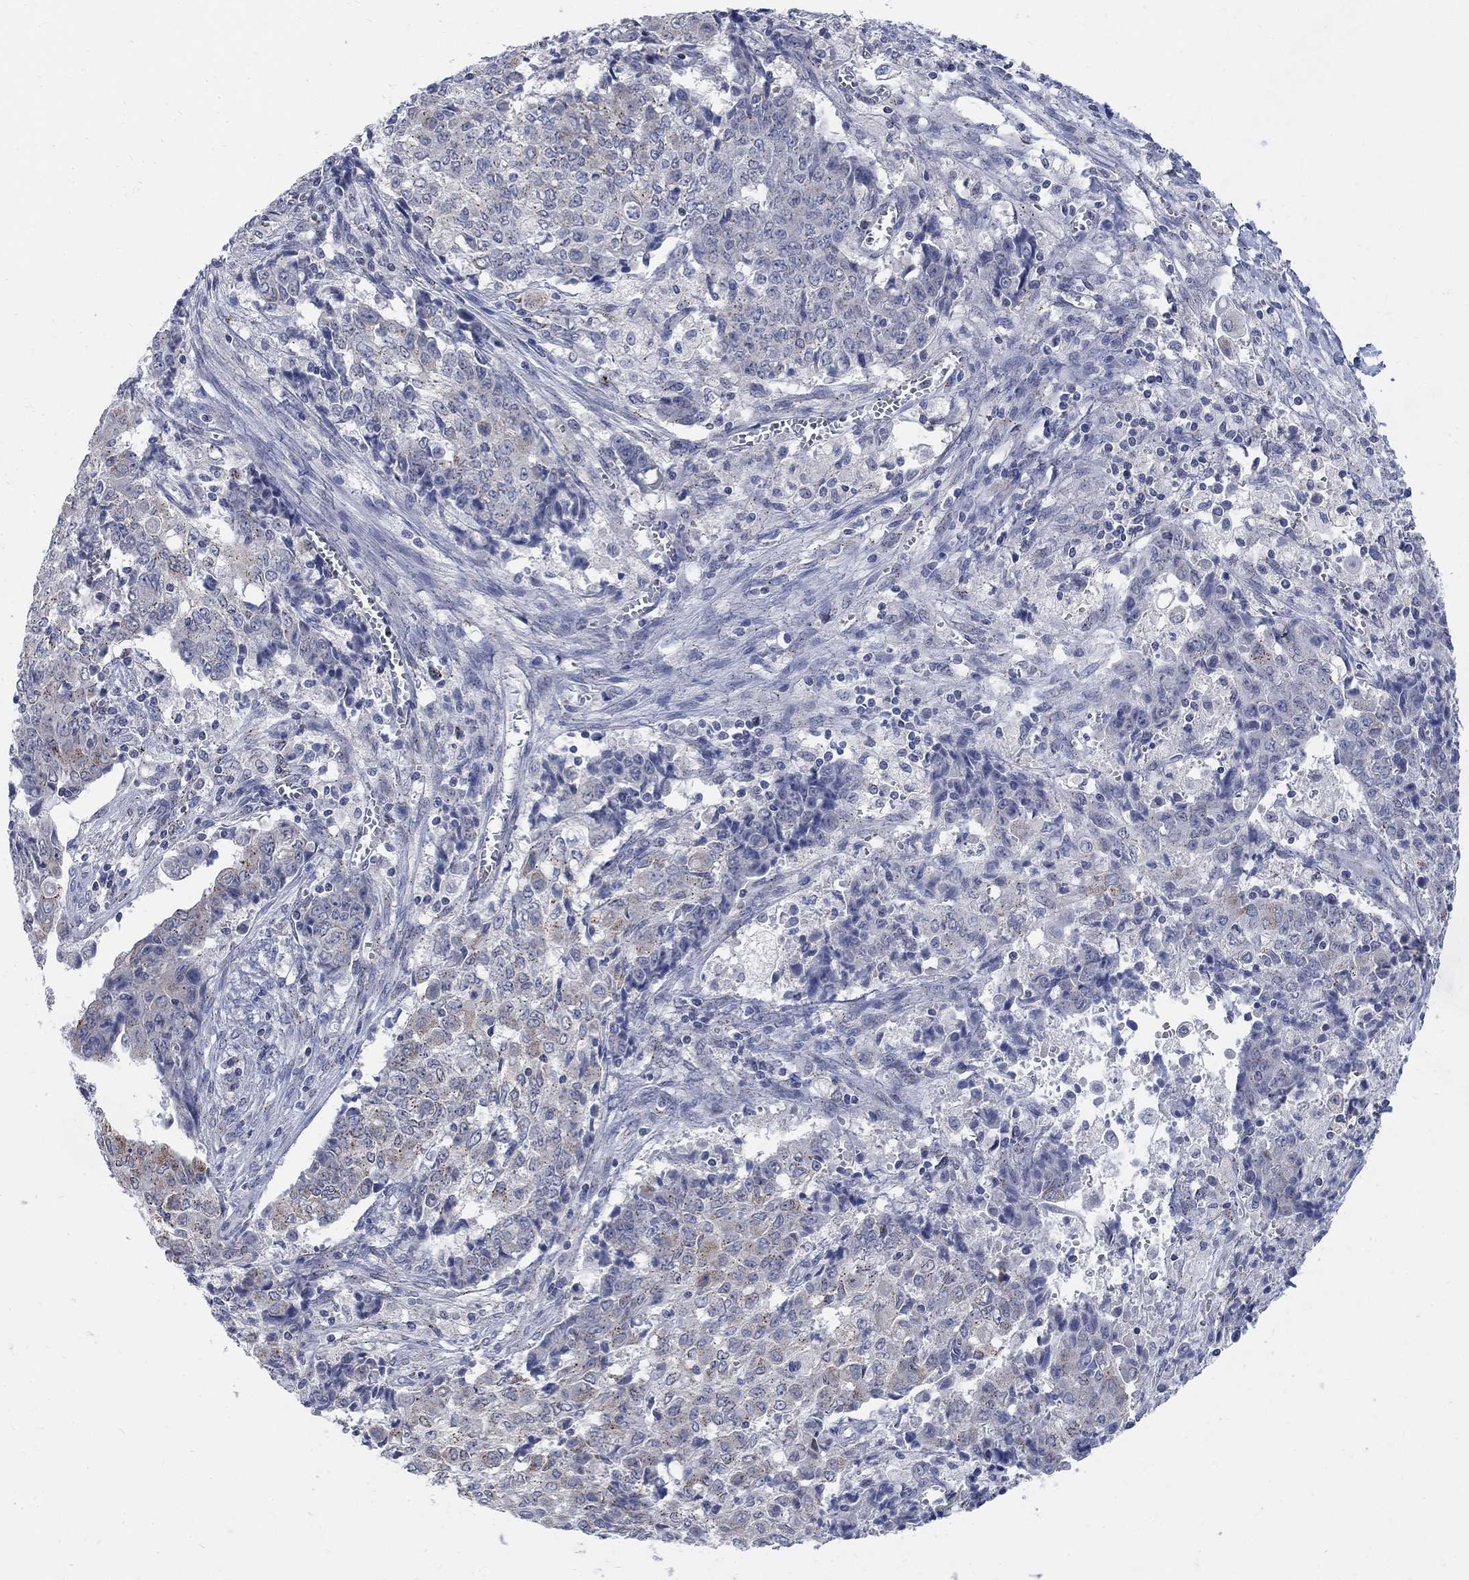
{"staining": {"intensity": "weak", "quantity": "<25%", "location": "cytoplasmic/membranous"}, "tissue": "ovarian cancer", "cell_type": "Tumor cells", "image_type": "cancer", "snomed": [{"axis": "morphology", "description": "Carcinoma, endometroid"}, {"axis": "topography", "description": "Ovary"}], "caption": "DAB (3,3'-diaminobenzidine) immunohistochemical staining of human endometroid carcinoma (ovarian) demonstrates no significant positivity in tumor cells.", "gene": "PANK3", "patient": {"sex": "female", "age": 42}}